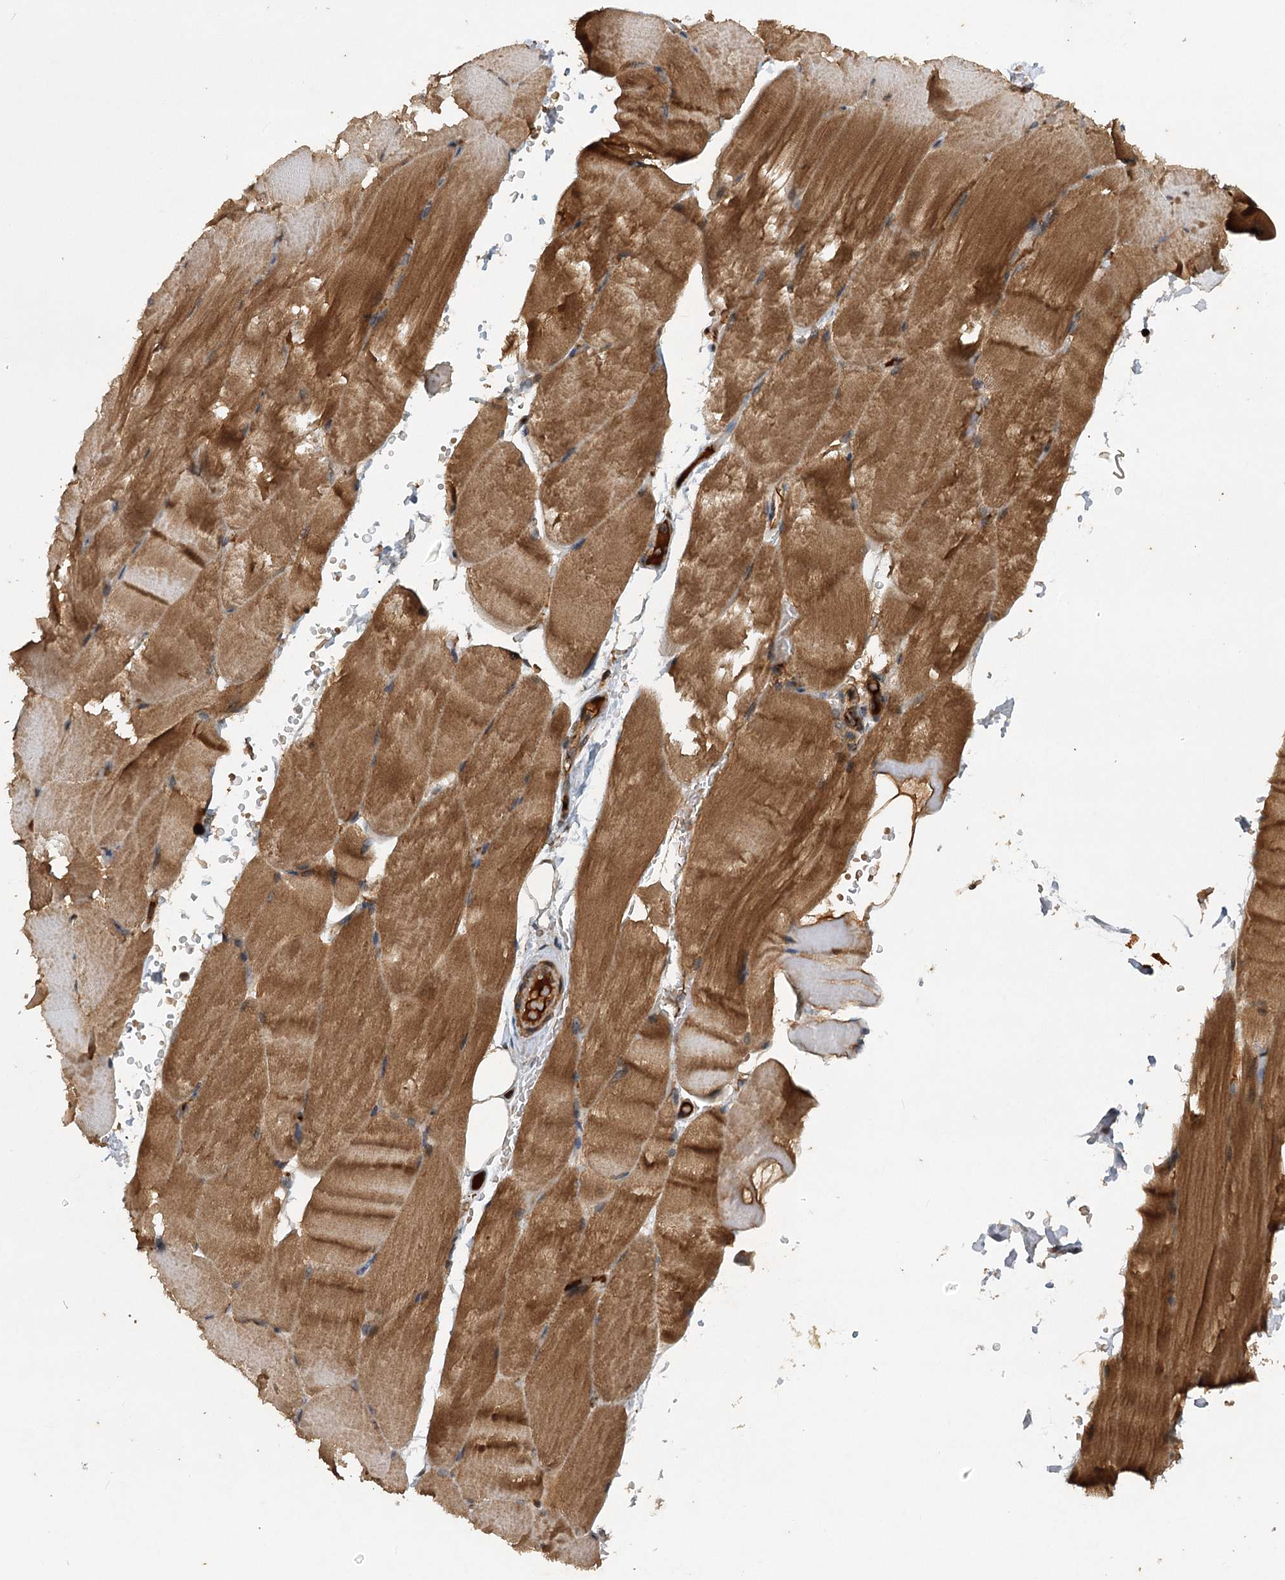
{"staining": {"intensity": "moderate", "quantity": ">75%", "location": "cytoplasmic/membranous"}, "tissue": "skeletal muscle", "cell_type": "Myocytes", "image_type": "normal", "snomed": [{"axis": "morphology", "description": "Normal tissue, NOS"}, {"axis": "topography", "description": "Skeletal muscle"}, {"axis": "topography", "description": "Parathyroid gland"}], "caption": "Immunohistochemistry (IHC) micrograph of unremarkable skeletal muscle: skeletal muscle stained using immunohistochemistry (IHC) reveals medium levels of moderate protein expression localized specifically in the cytoplasmic/membranous of myocytes, appearing as a cytoplasmic/membranous brown color.", "gene": "INSIG2", "patient": {"sex": "female", "age": 37}}